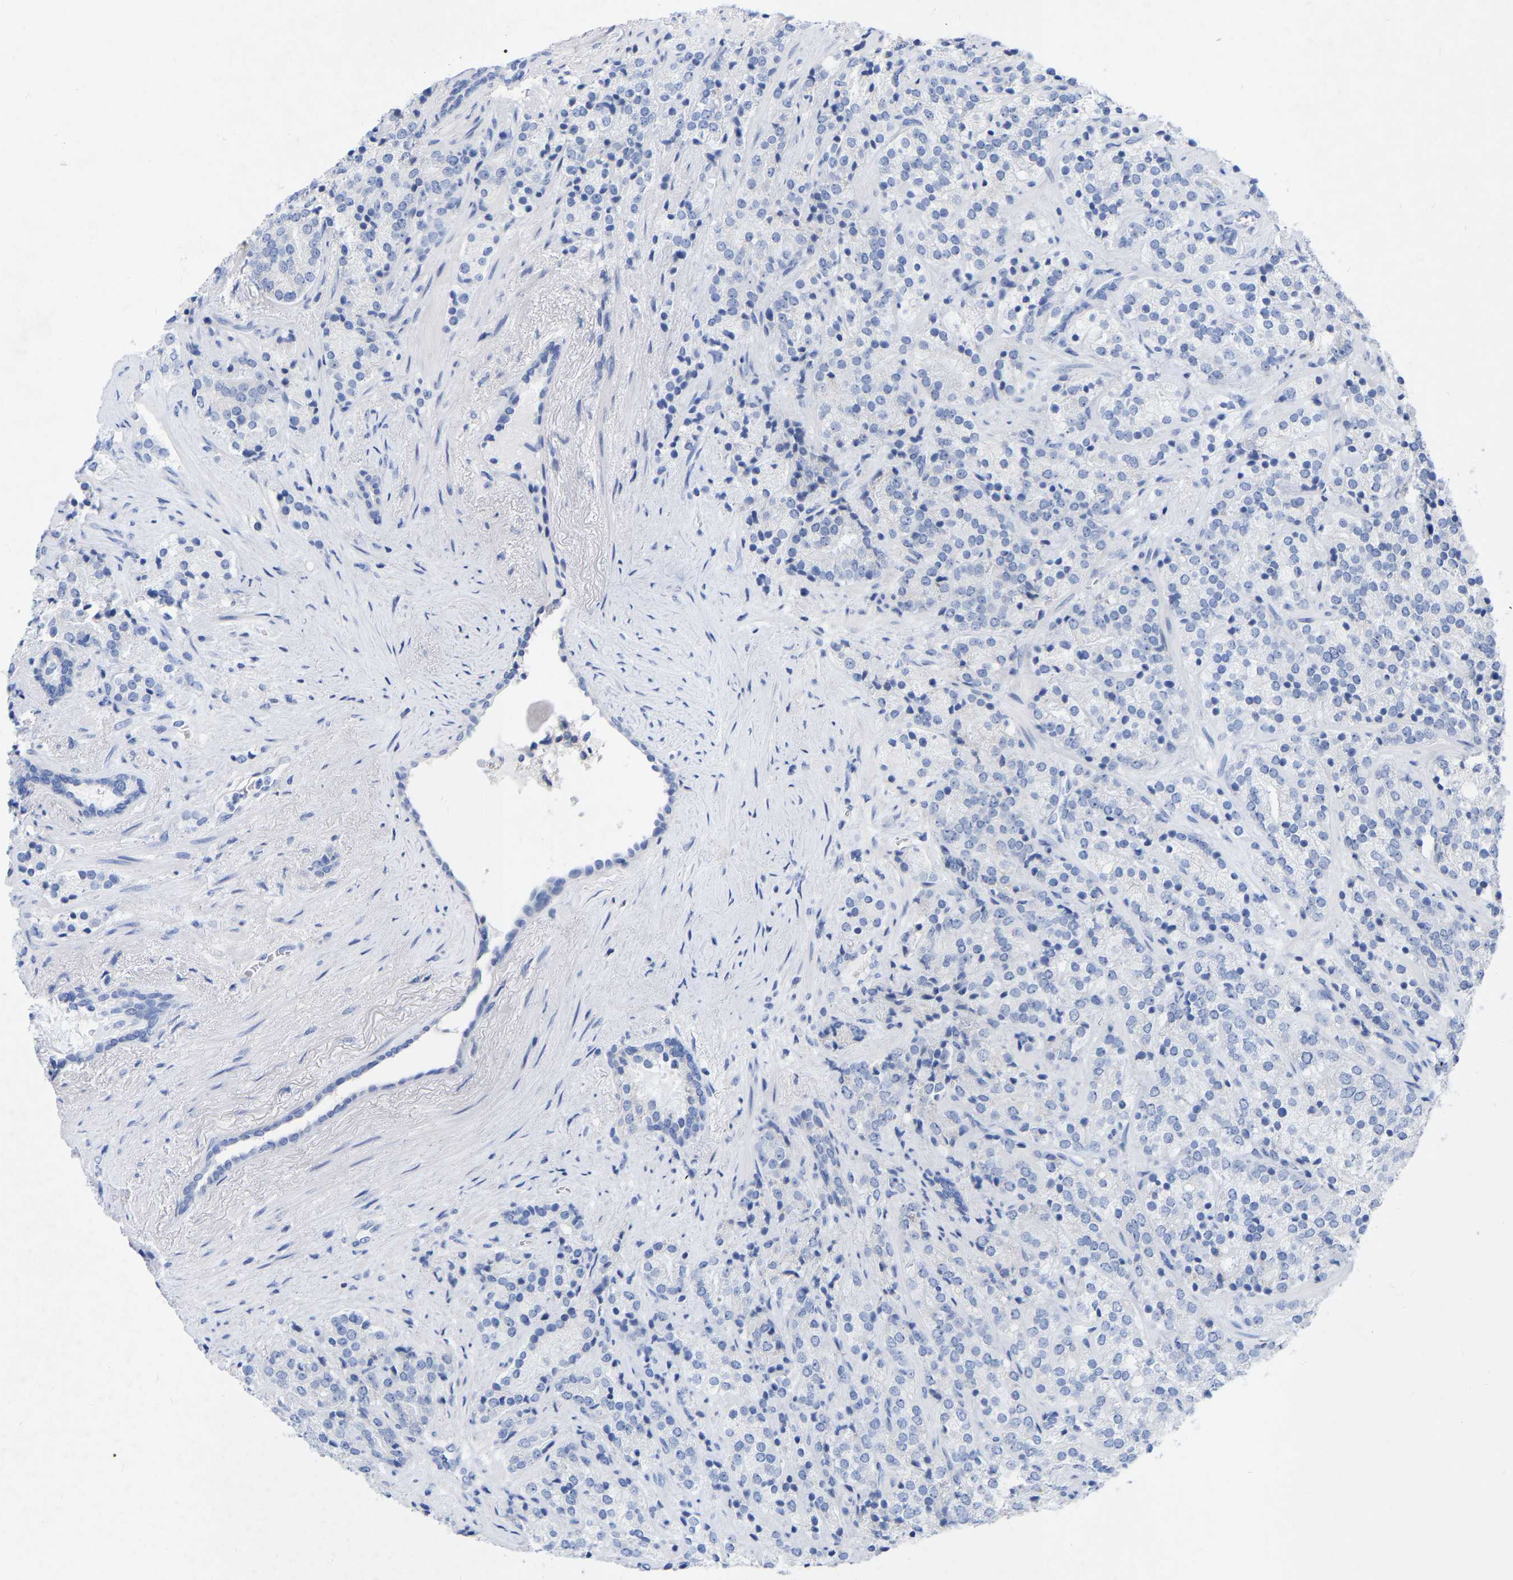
{"staining": {"intensity": "negative", "quantity": "none", "location": "none"}, "tissue": "prostate cancer", "cell_type": "Tumor cells", "image_type": "cancer", "snomed": [{"axis": "morphology", "description": "Adenocarcinoma, High grade"}, {"axis": "topography", "description": "Prostate"}], "caption": "There is no significant positivity in tumor cells of prostate adenocarcinoma (high-grade). Brightfield microscopy of immunohistochemistry stained with DAB (brown) and hematoxylin (blue), captured at high magnification.", "gene": "ZNF629", "patient": {"sex": "male", "age": 71}}